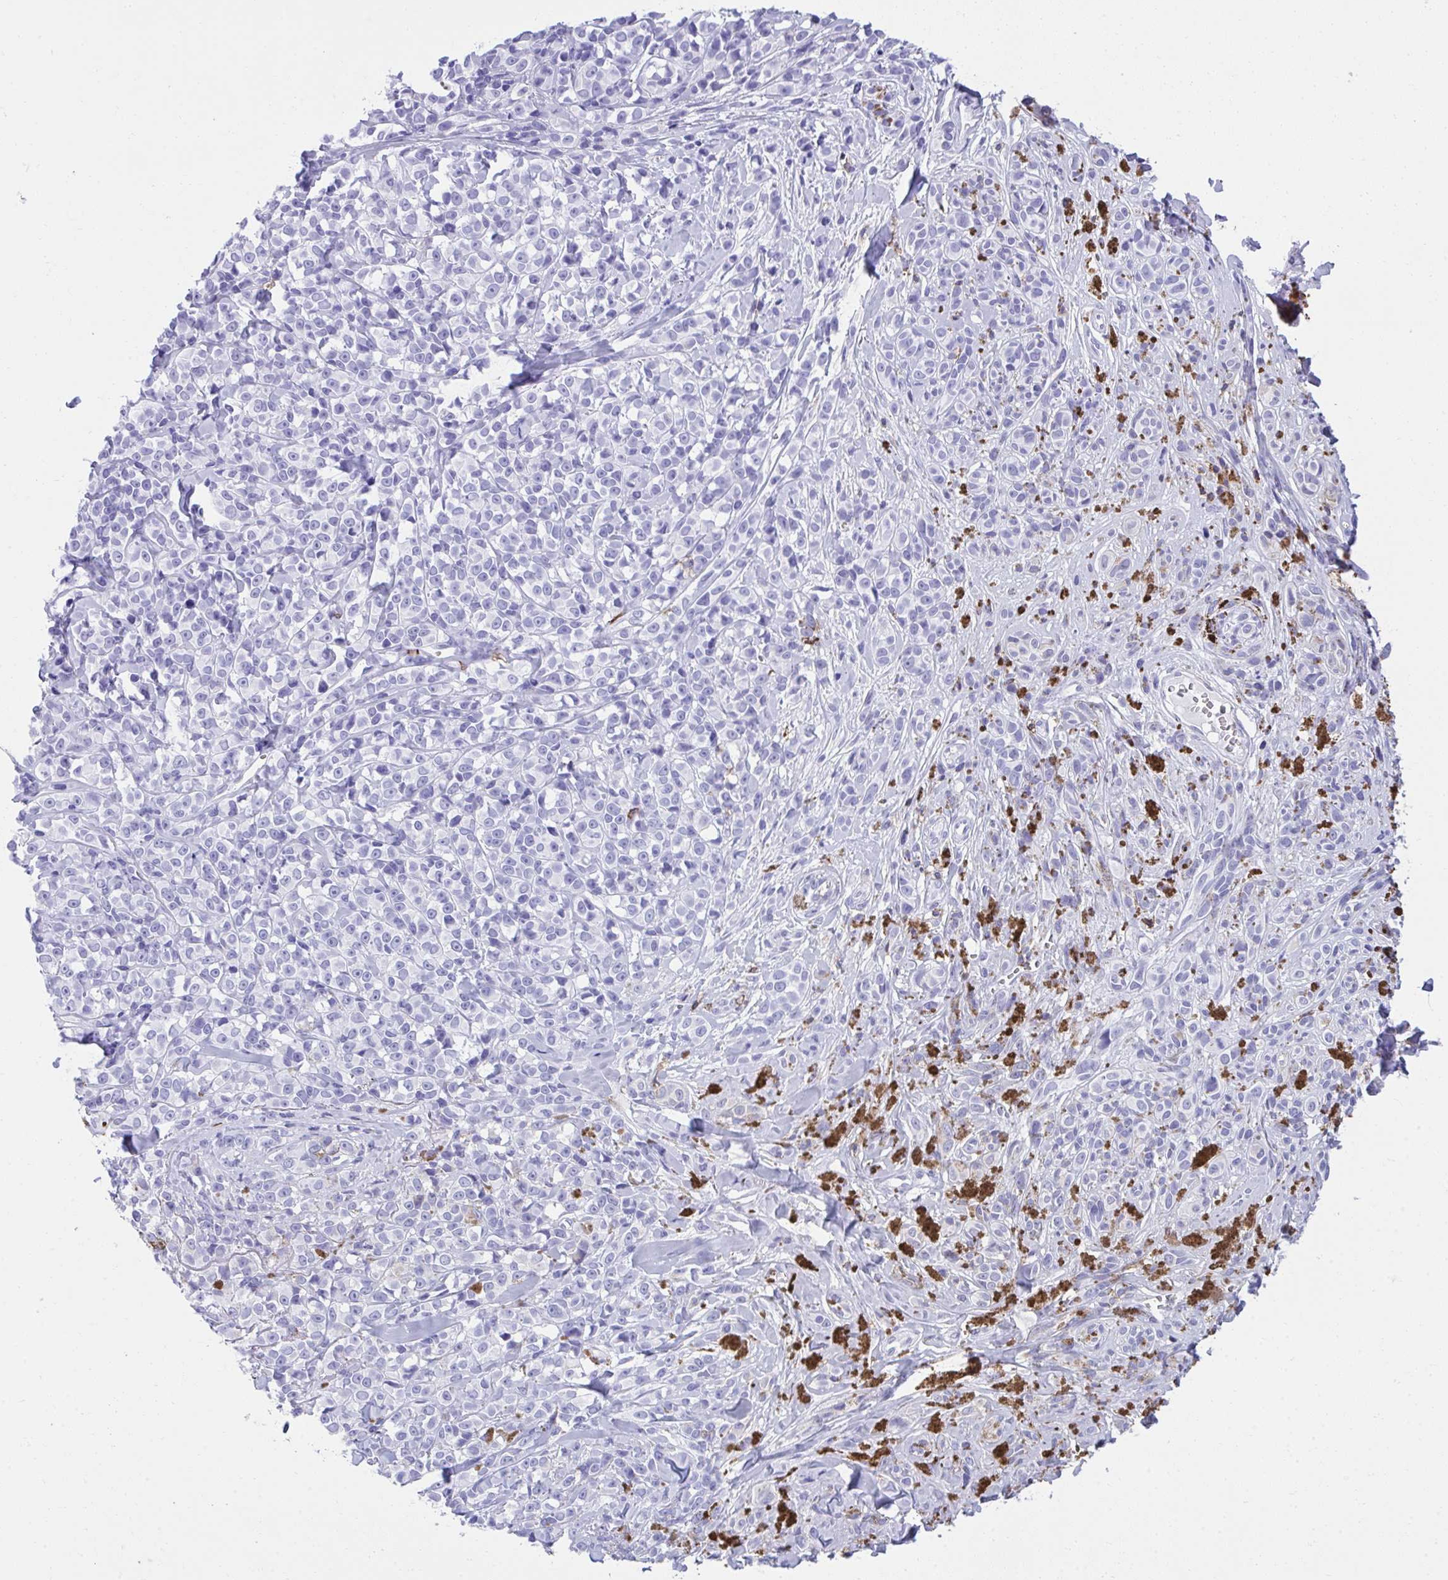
{"staining": {"intensity": "negative", "quantity": "none", "location": "none"}, "tissue": "melanoma", "cell_type": "Tumor cells", "image_type": "cancer", "snomed": [{"axis": "morphology", "description": "Malignant melanoma, NOS"}, {"axis": "topography", "description": "Skin"}], "caption": "Immunohistochemistry micrograph of human melanoma stained for a protein (brown), which shows no positivity in tumor cells.", "gene": "SPN", "patient": {"sex": "male", "age": 85}}